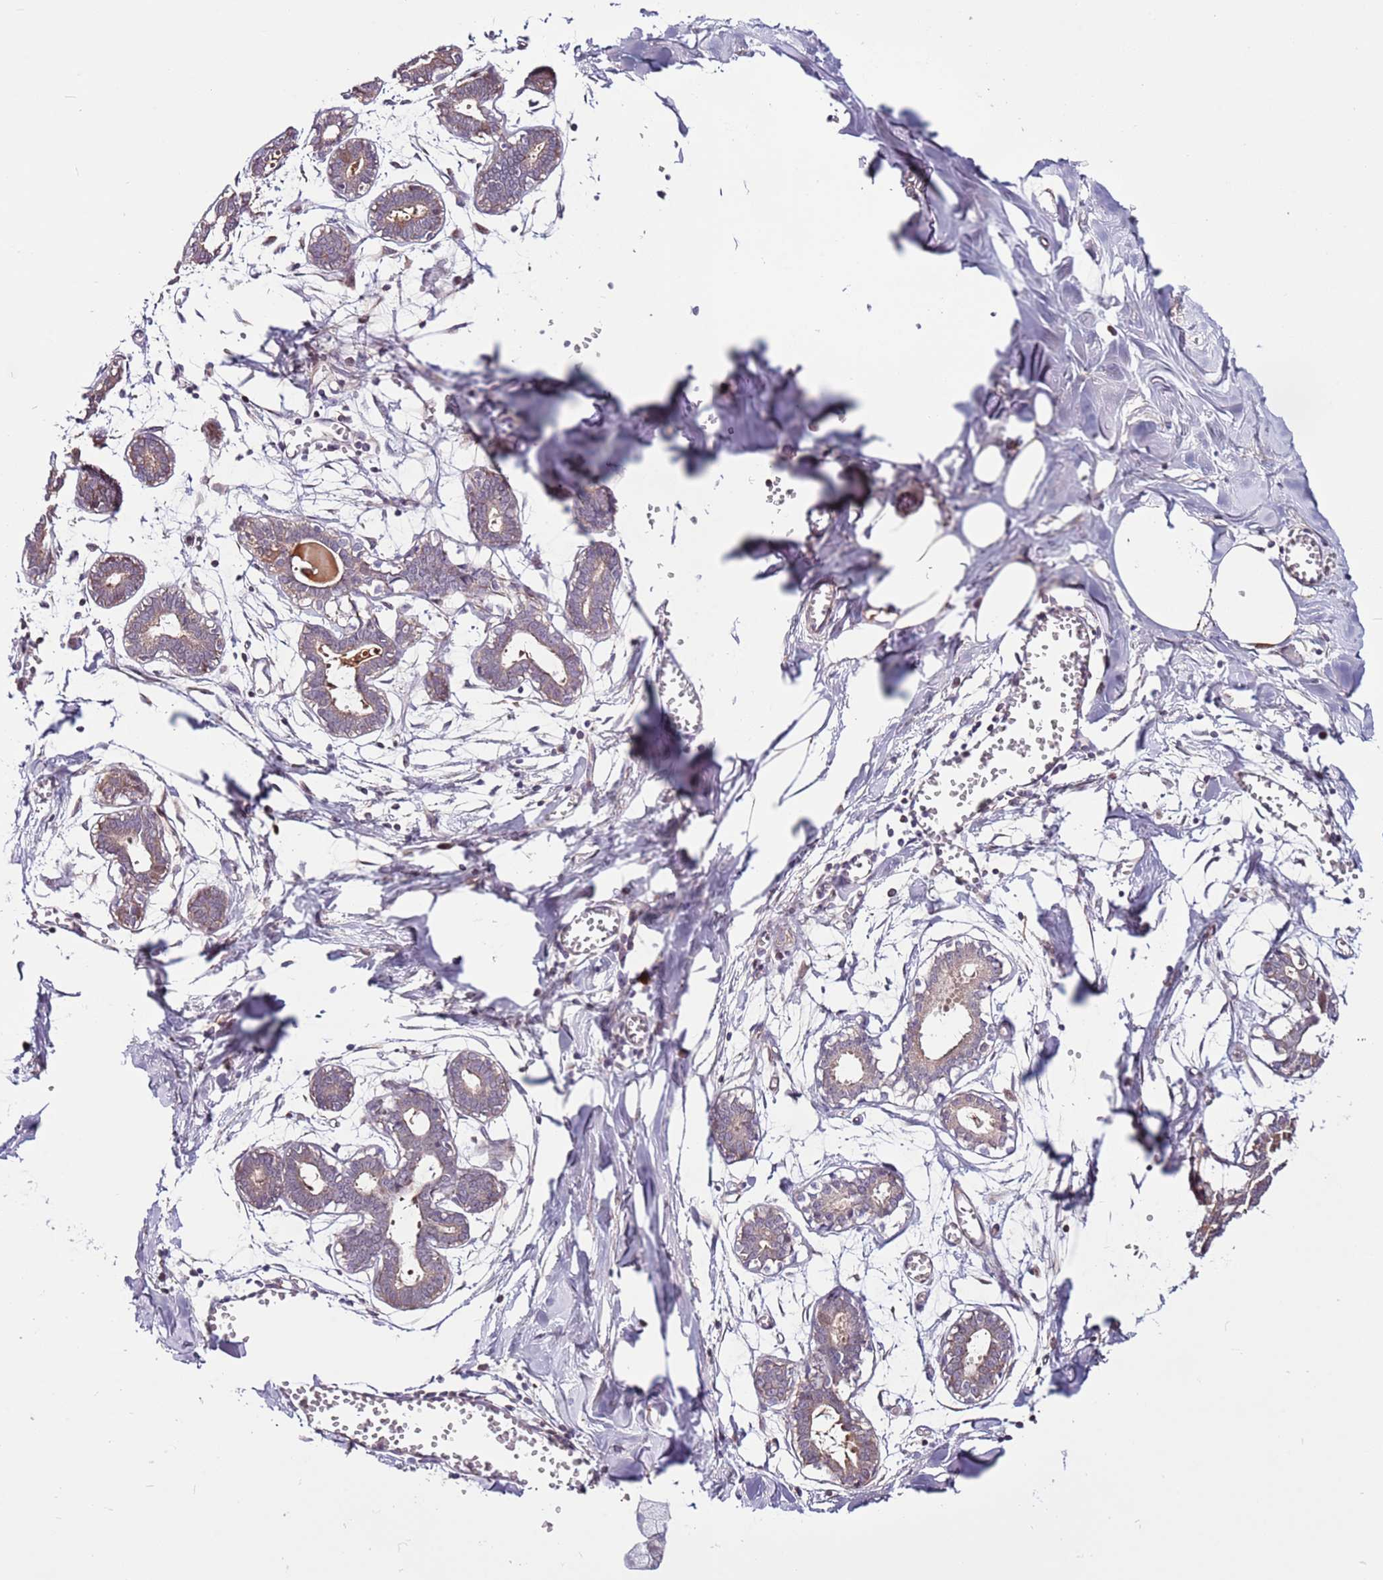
{"staining": {"intensity": "negative", "quantity": "none", "location": "none"}, "tissue": "breast", "cell_type": "Adipocytes", "image_type": "normal", "snomed": [{"axis": "morphology", "description": "Normal tissue, NOS"}, {"axis": "topography", "description": "Breast"}], "caption": "High power microscopy histopathology image of an IHC photomicrograph of unremarkable breast, revealing no significant positivity in adipocytes.", "gene": "MTG2", "patient": {"sex": "female", "age": 27}}